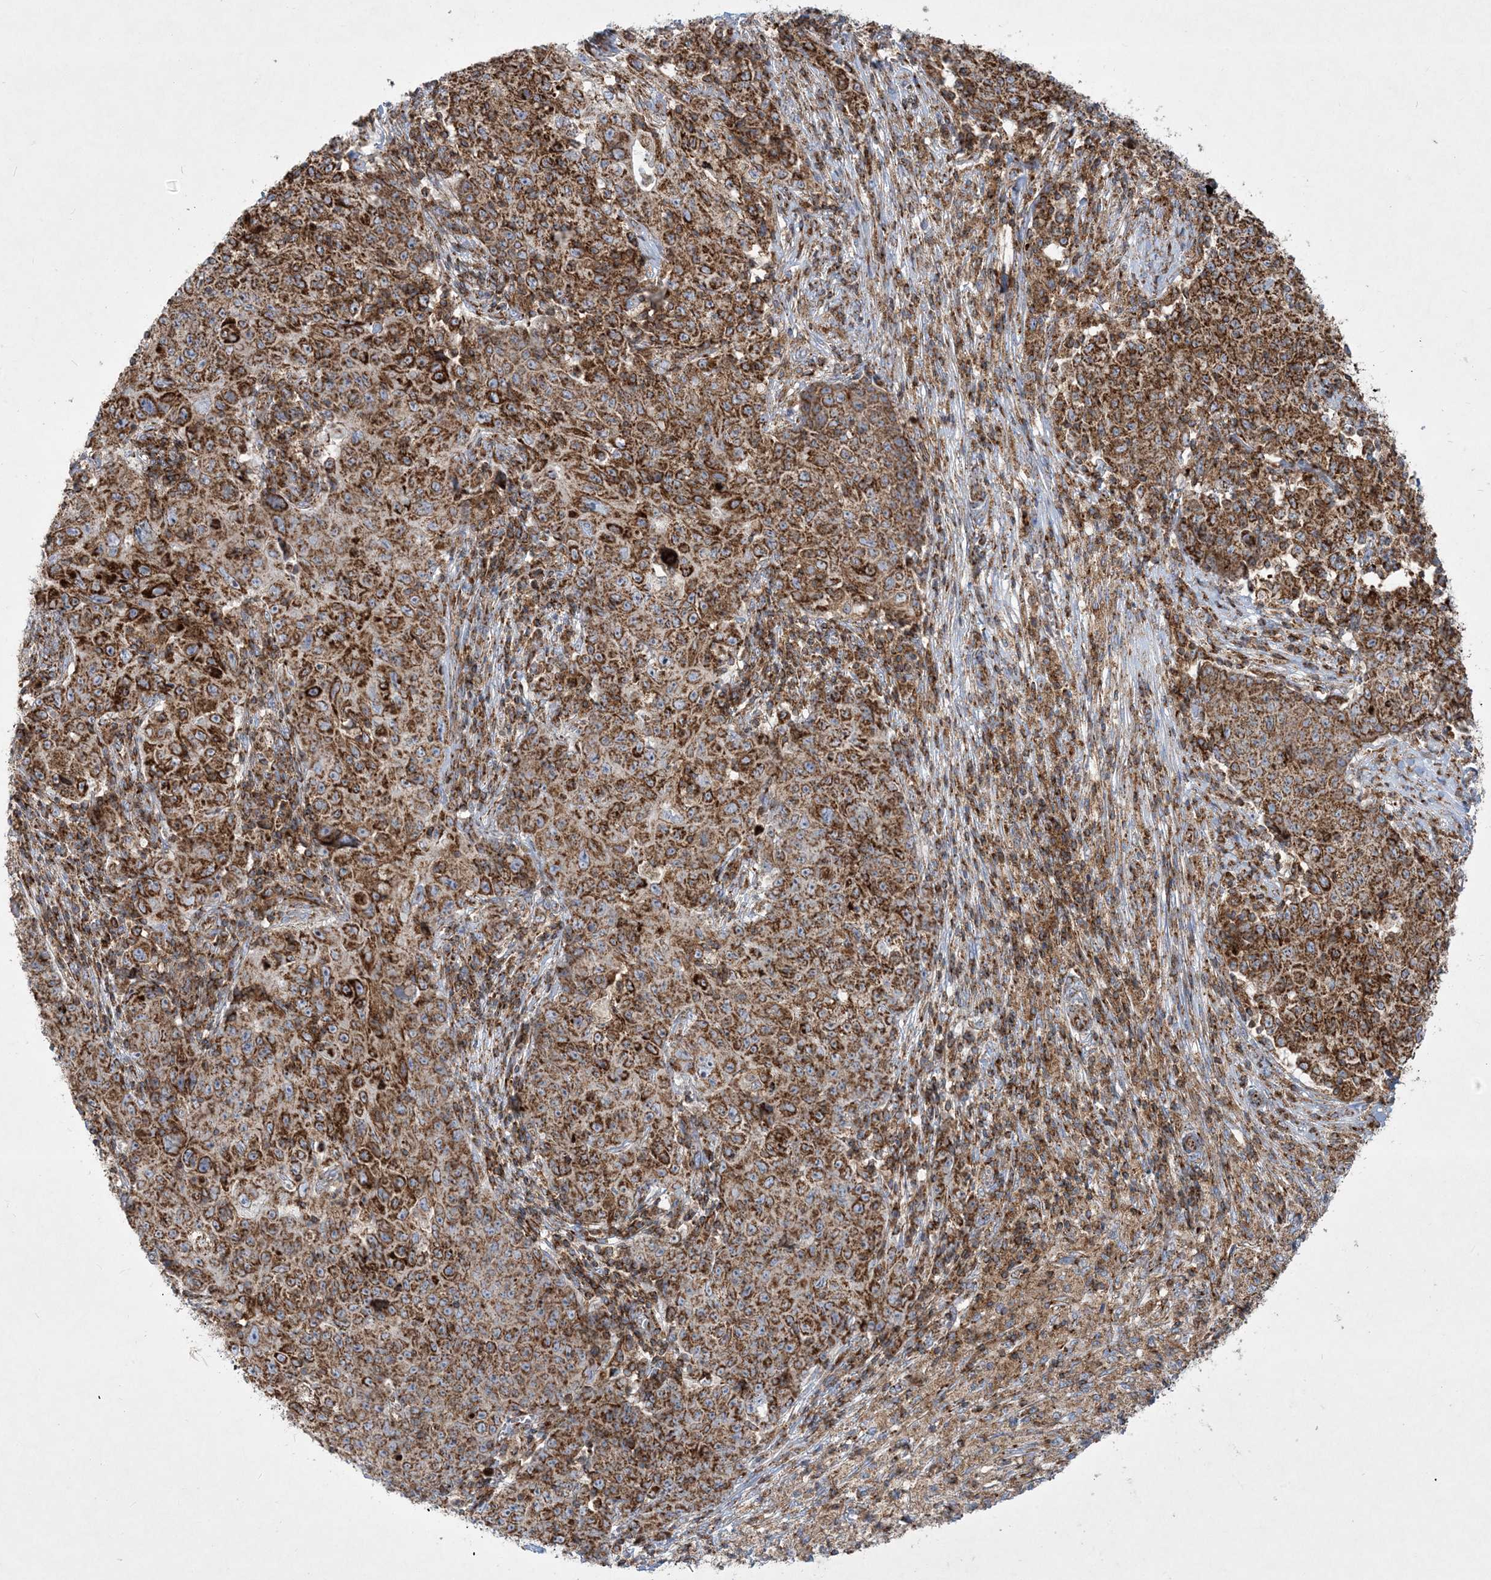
{"staining": {"intensity": "strong", "quantity": ">75%", "location": "cytoplasmic/membranous"}, "tissue": "ovarian cancer", "cell_type": "Tumor cells", "image_type": "cancer", "snomed": [{"axis": "morphology", "description": "Carcinoma, endometroid"}, {"axis": "topography", "description": "Ovary"}], "caption": "A high-resolution micrograph shows immunohistochemistry staining of ovarian endometroid carcinoma, which demonstrates strong cytoplasmic/membranous expression in approximately >75% of tumor cells.", "gene": "BEND4", "patient": {"sex": "female", "age": 42}}